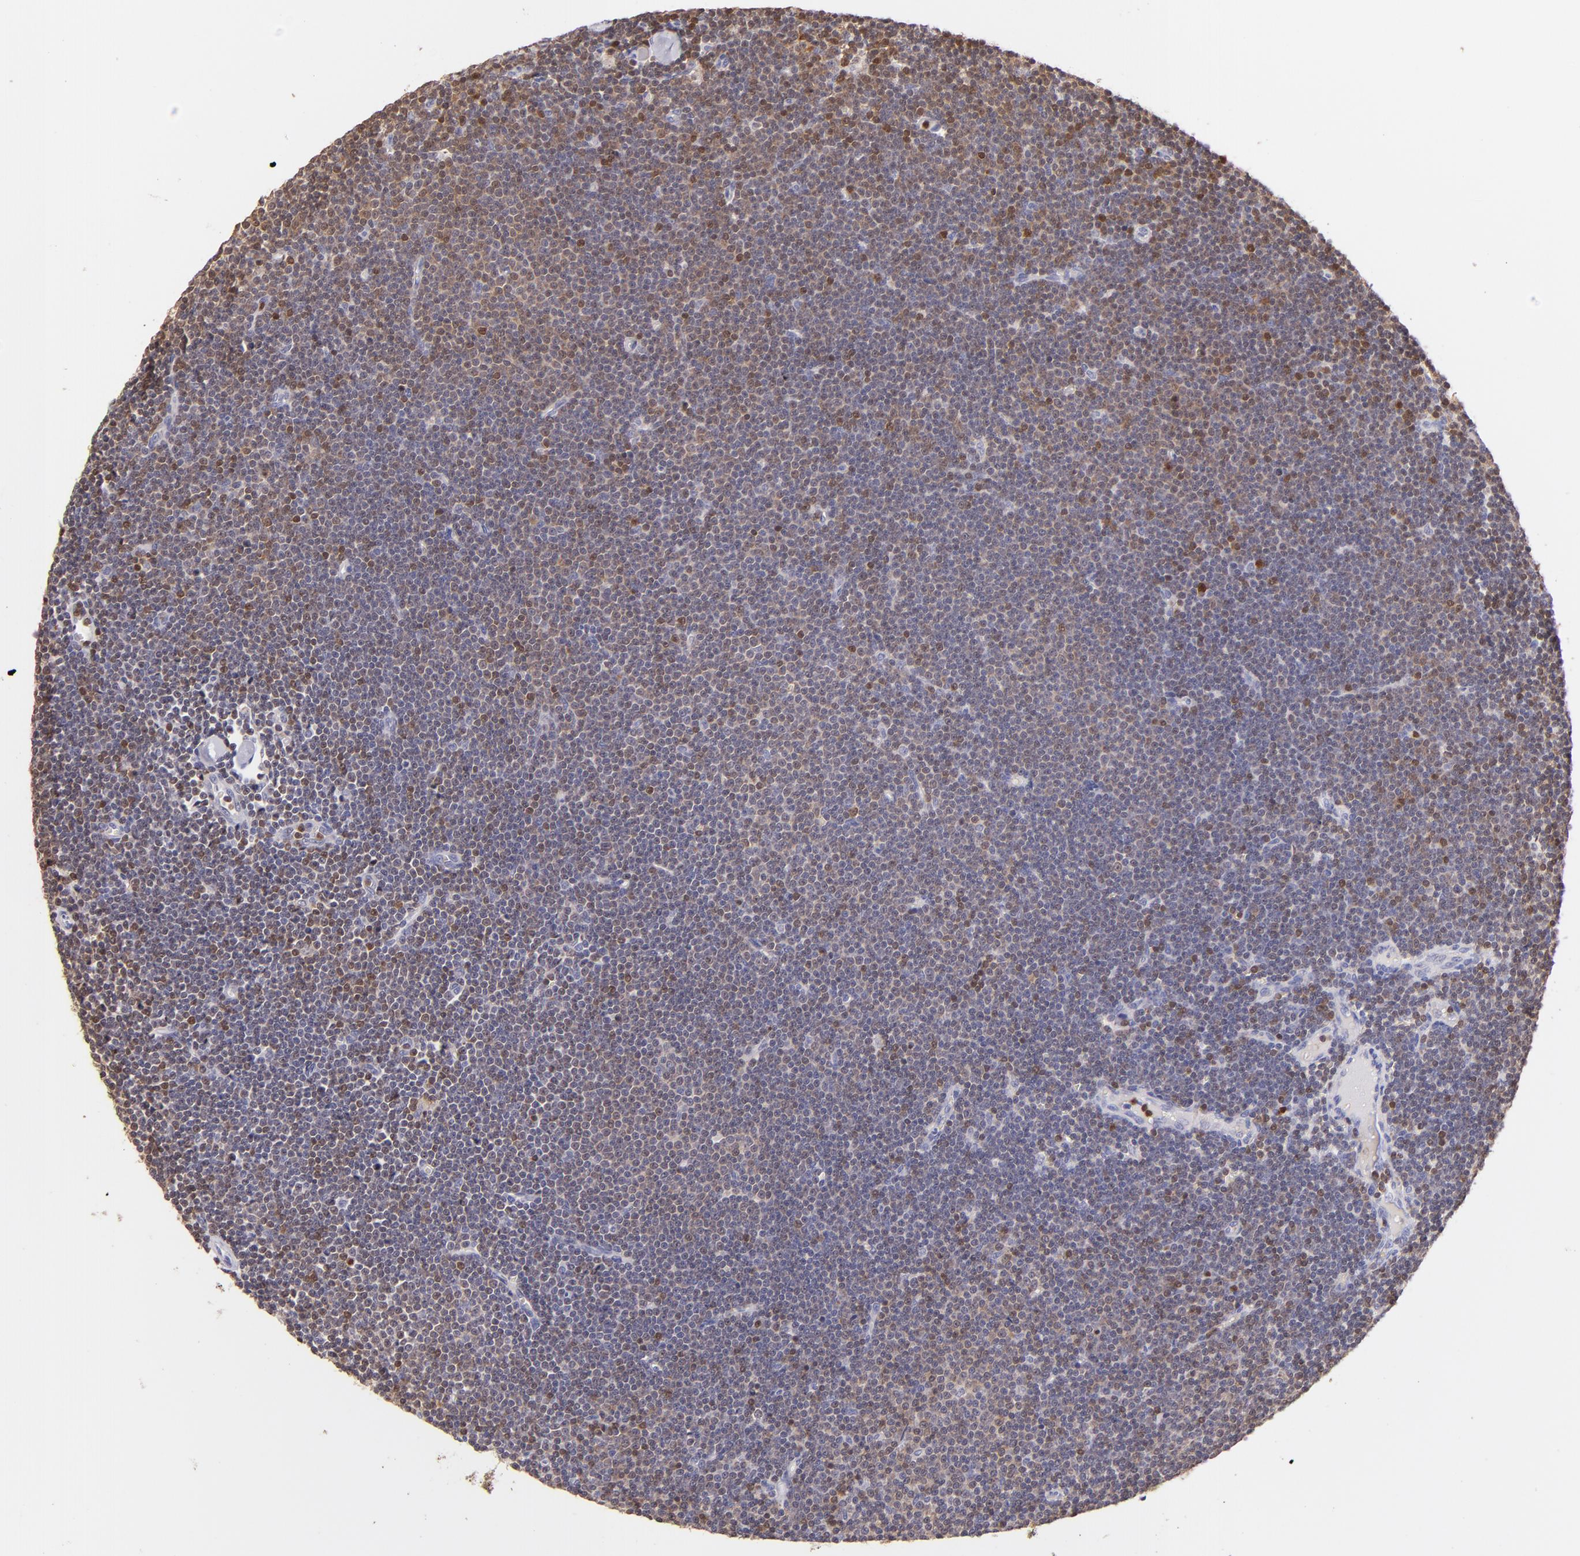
{"staining": {"intensity": "weak", "quantity": "25%-75%", "location": "cytoplasmic/membranous"}, "tissue": "lymphoma", "cell_type": "Tumor cells", "image_type": "cancer", "snomed": [{"axis": "morphology", "description": "Malignant lymphoma, non-Hodgkin's type, Low grade"}, {"axis": "topography", "description": "Lymph node"}], "caption": "Human lymphoma stained with a protein marker displays weak staining in tumor cells.", "gene": "ZAP70", "patient": {"sex": "female", "age": 73}}